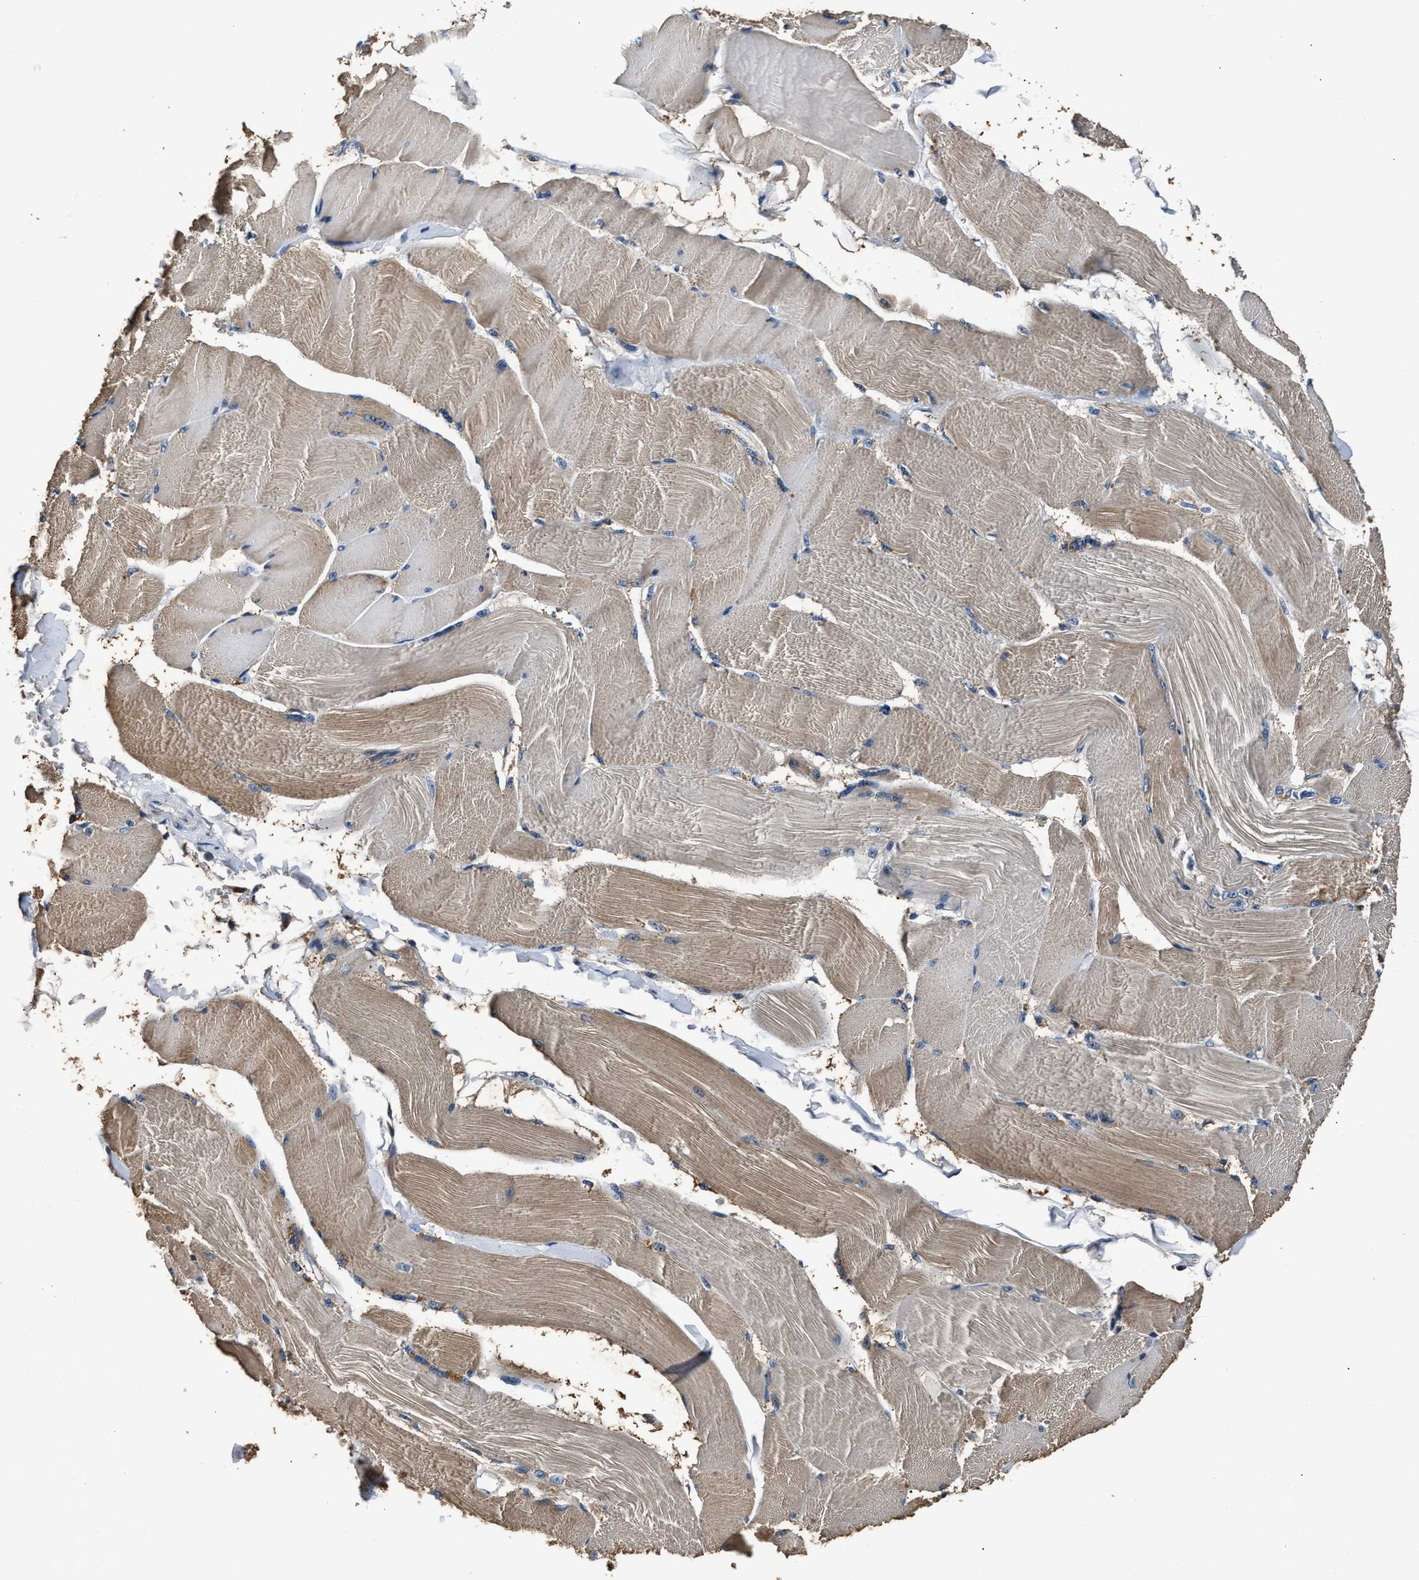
{"staining": {"intensity": "moderate", "quantity": ">75%", "location": "cytoplasmic/membranous"}, "tissue": "skeletal muscle", "cell_type": "Myocytes", "image_type": "normal", "snomed": [{"axis": "morphology", "description": "Normal tissue, NOS"}, {"axis": "topography", "description": "Skin"}, {"axis": "topography", "description": "Skeletal muscle"}], "caption": "About >75% of myocytes in unremarkable human skeletal muscle show moderate cytoplasmic/membranous protein staining as visualized by brown immunohistochemical staining.", "gene": "NSUN5", "patient": {"sex": "male", "age": 83}}